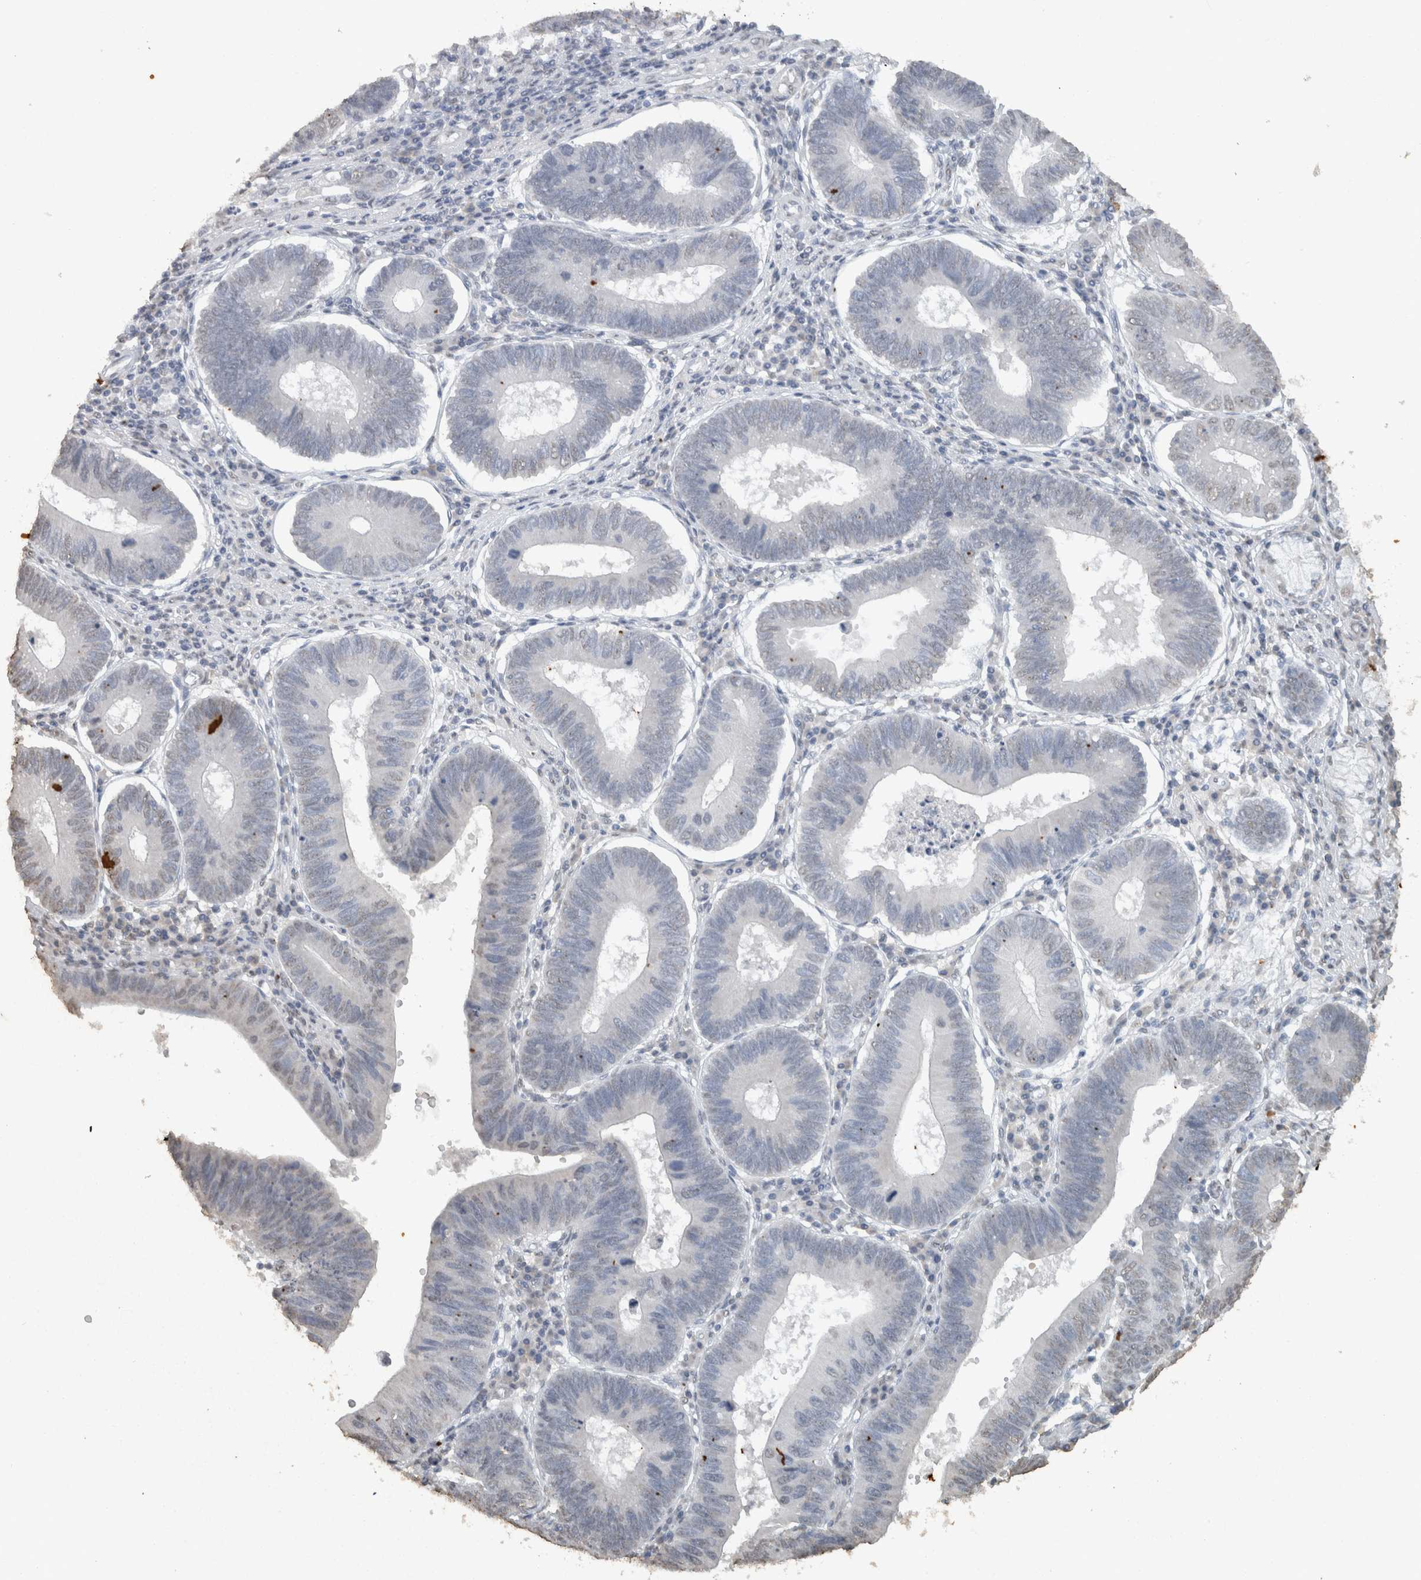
{"staining": {"intensity": "weak", "quantity": "<25%", "location": "nuclear"}, "tissue": "stomach cancer", "cell_type": "Tumor cells", "image_type": "cancer", "snomed": [{"axis": "morphology", "description": "Adenocarcinoma, NOS"}, {"axis": "topography", "description": "Stomach"}], "caption": "The IHC photomicrograph has no significant positivity in tumor cells of stomach adenocarcinoma tissue.", "gene": "HAND2", "patient": {"sex": "male", "age": 59}}